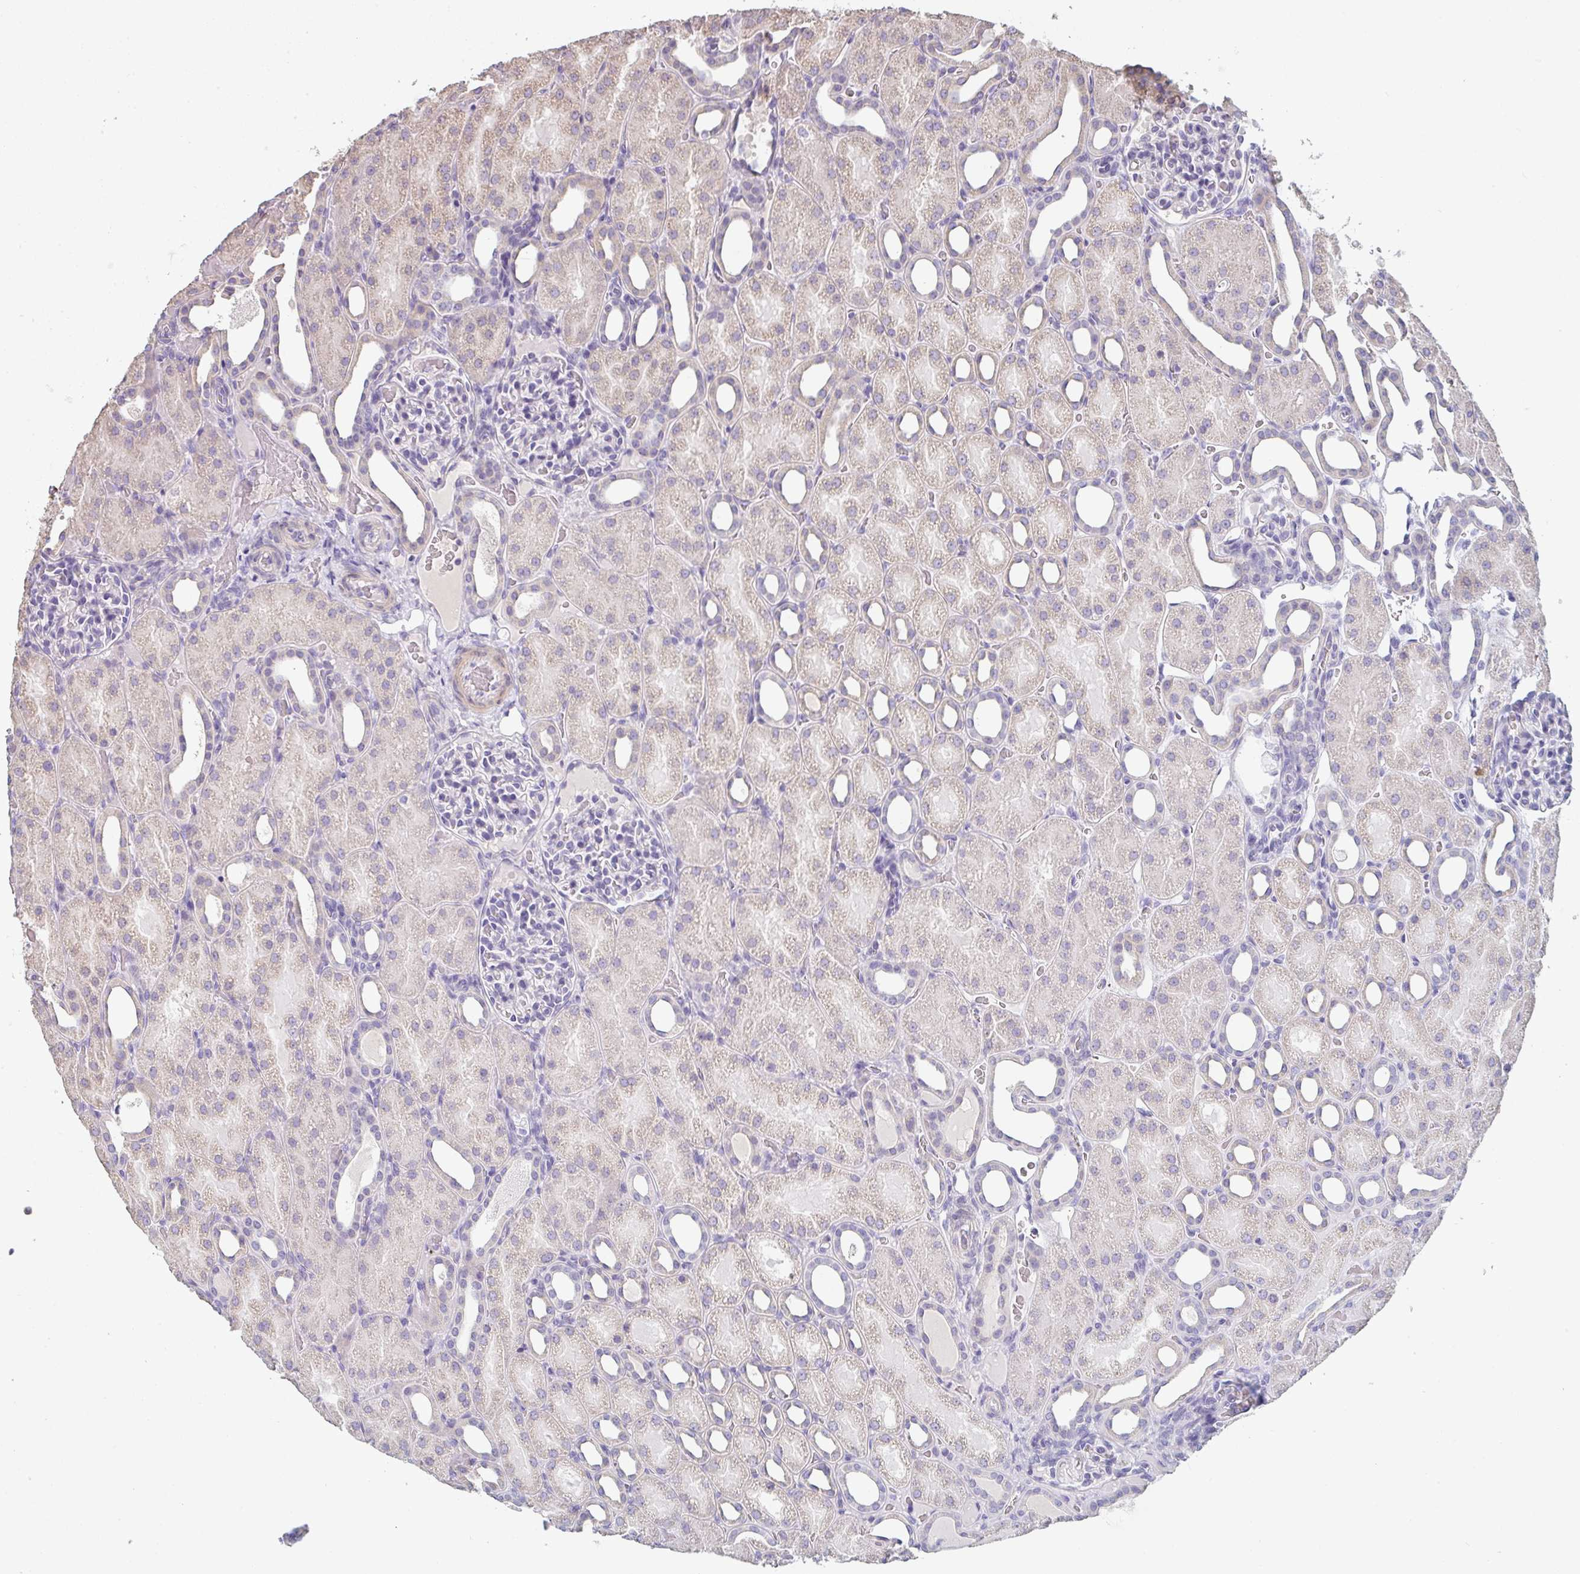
{"staining": {"intensity": "negative", "quantity": "none", "location": "none"}, "tissue": "kidney", "cell_type": "Cells in glomeruli", "image_type": "normal", "snomed": [{"axis": "morphology", "description": "Normal tissue, NOS"}, {"axis": "topography", "description": "Kidney"}], "caption": "Human kidney stained for a protein using immunohistochemistry displays no staining in cells in glomeruli.", "gene": "ZNF215", "patient": {"sex": "male", "age": 2}}